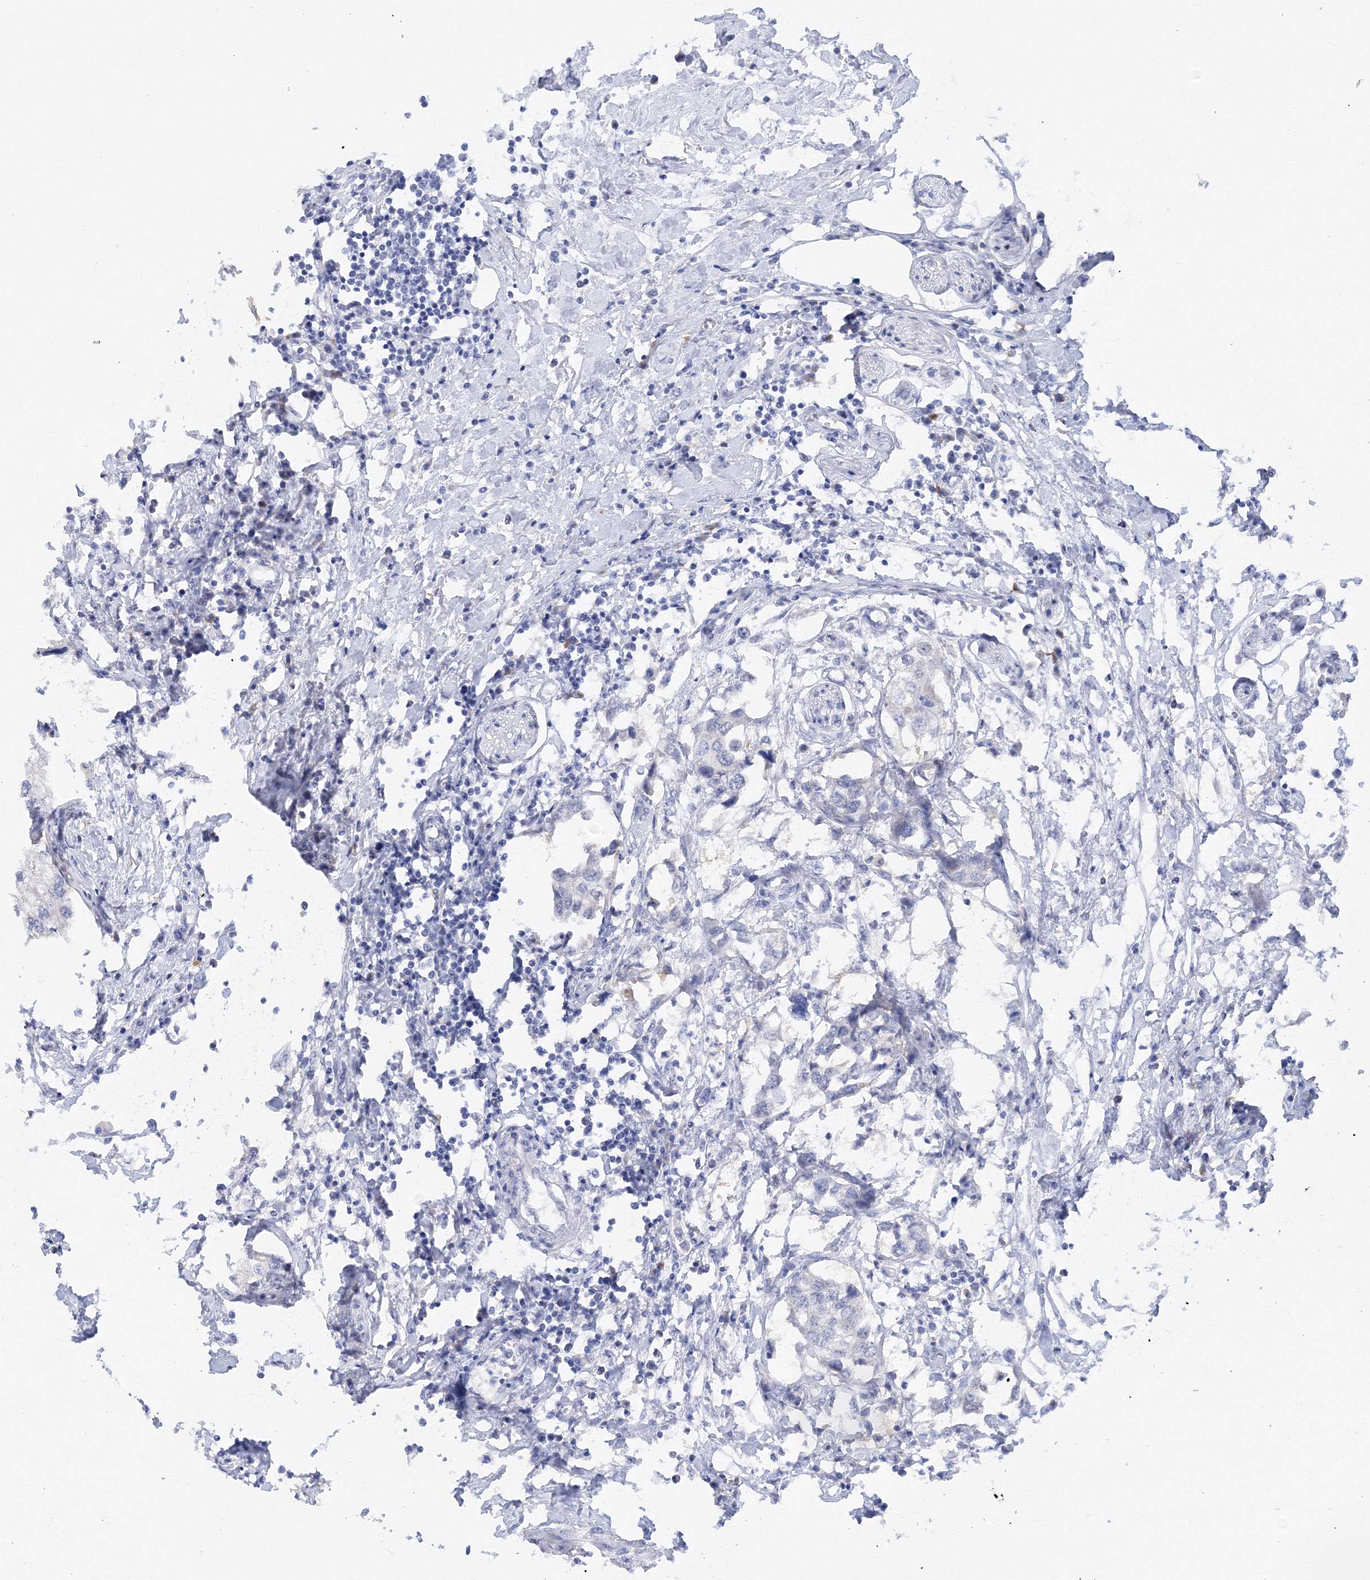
{"staining": {"intensity": "negative", "quantity": "none", "location": "none"}, "tissue": "urothelial cancer", "cell_type": "Tumor cells", "image_type": "cancer", "snomed": [{"axis": "morphology", "description": "Urothelial carcinoma, High grade"}, {"axis": "topography", "description": "Urinary bladder"}], "caption": "This micrograph is of urothelial cancer stained with immunohistochemistry to label a protein in brown with the nuclei are counter-stained blue. There is no positivity in tumor cells.", "gene": "TAMM41", "patient": {"sex": "male", "age": 64}}